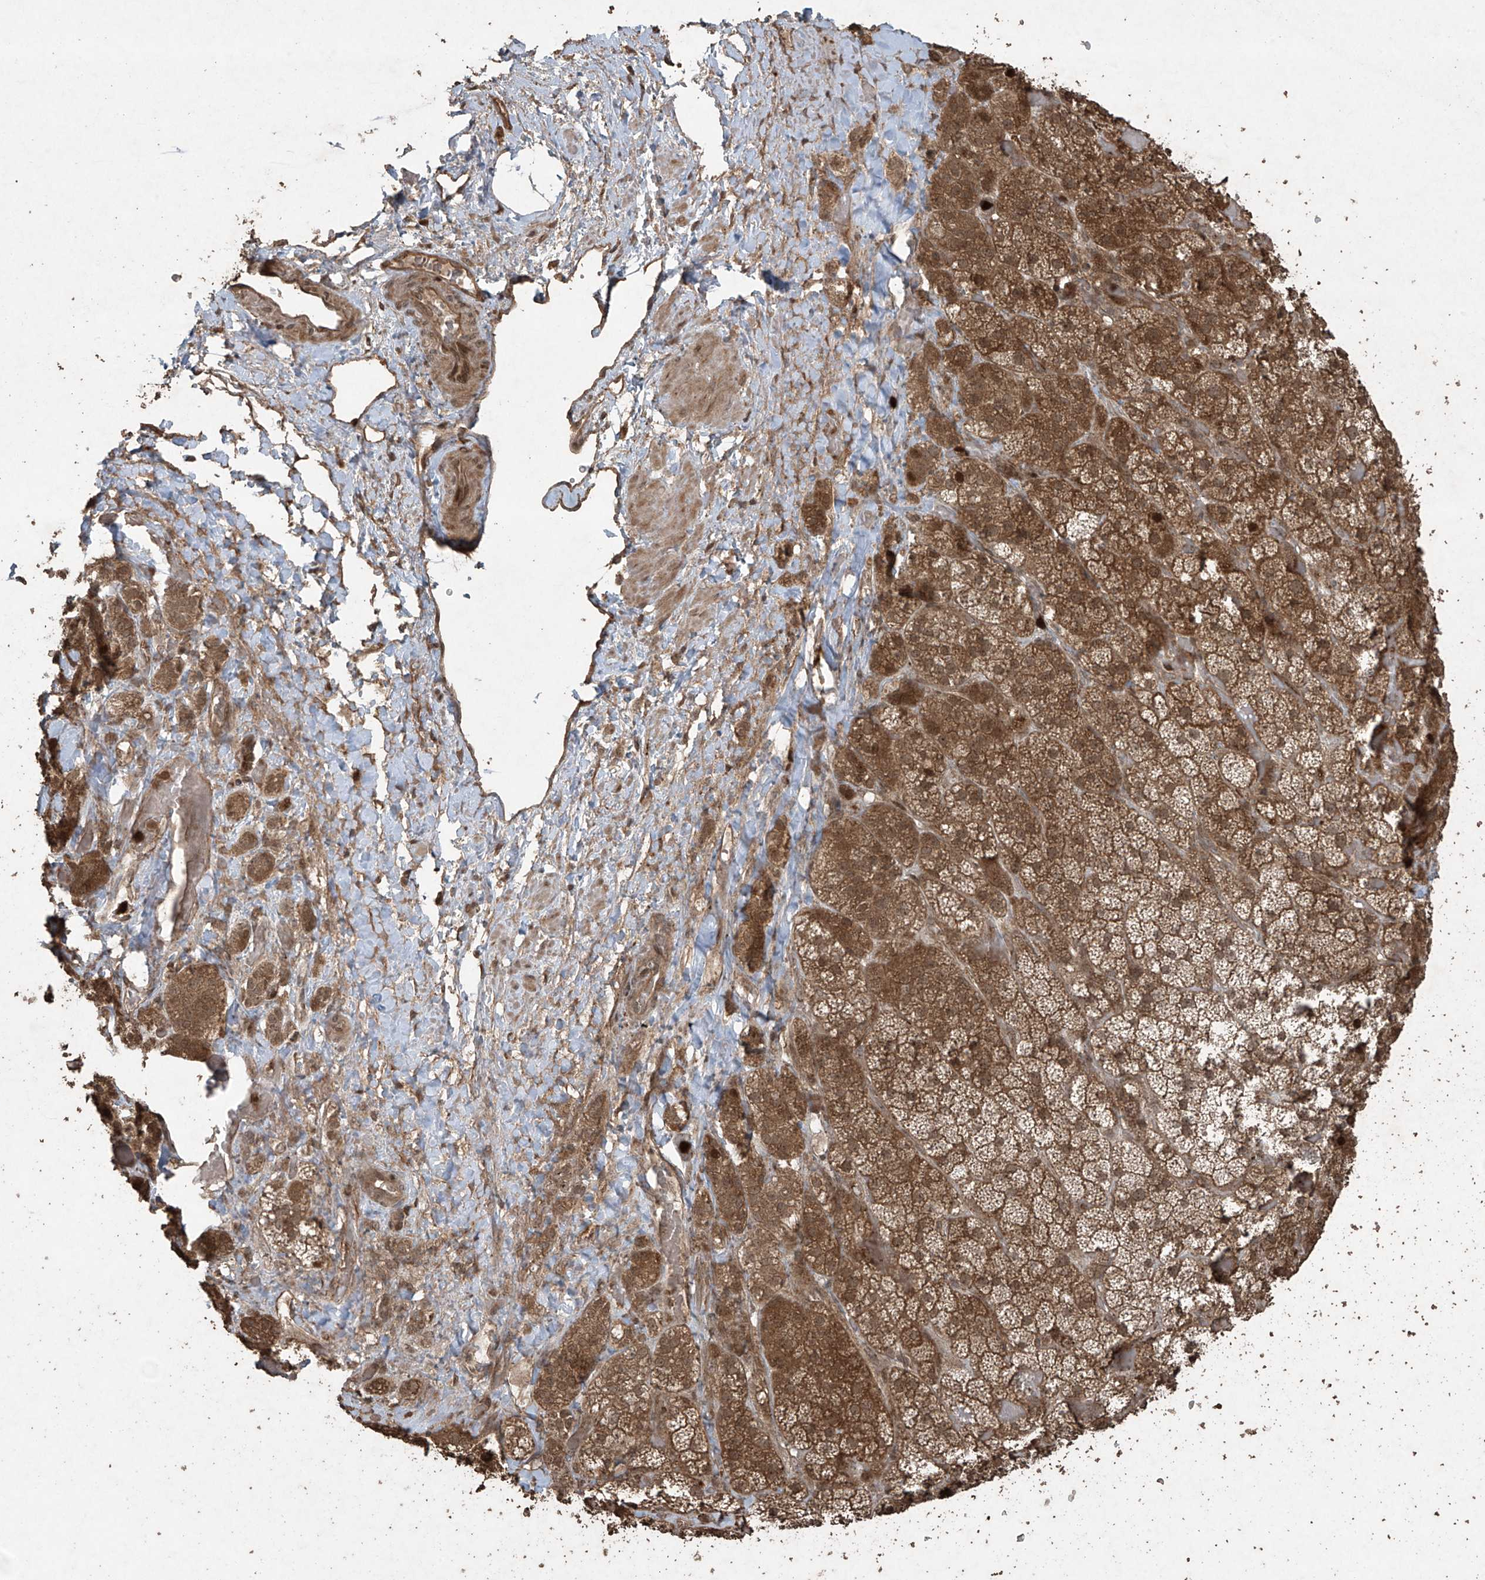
{"staining": {"intensity": "strong", "quantity": ">75%", "location": "cytoplasmic/membranous,nuclear"}, "tissue": "adrenal gland", "cell_type": "Glandular cells", "image_type": "normal", "snomed": [{"axis": "morphology", "description": "Normal tissue, NOS"}, {"axis": "topography", "description": "Adrenal gland"}], "caption": "The micrograph shows immunohistochemical staining of normal adrenal gland. There is strong cytoplasmic/membranous,nuclear positivity is seen in about >75% of glandular cells. (DAB (3,3'-diaminobenzidine) IHC, brown staining for protein, blue staining for nuclei).", "gene": "PGPEP1", "patient": {"sex": "male", "age": 57}}